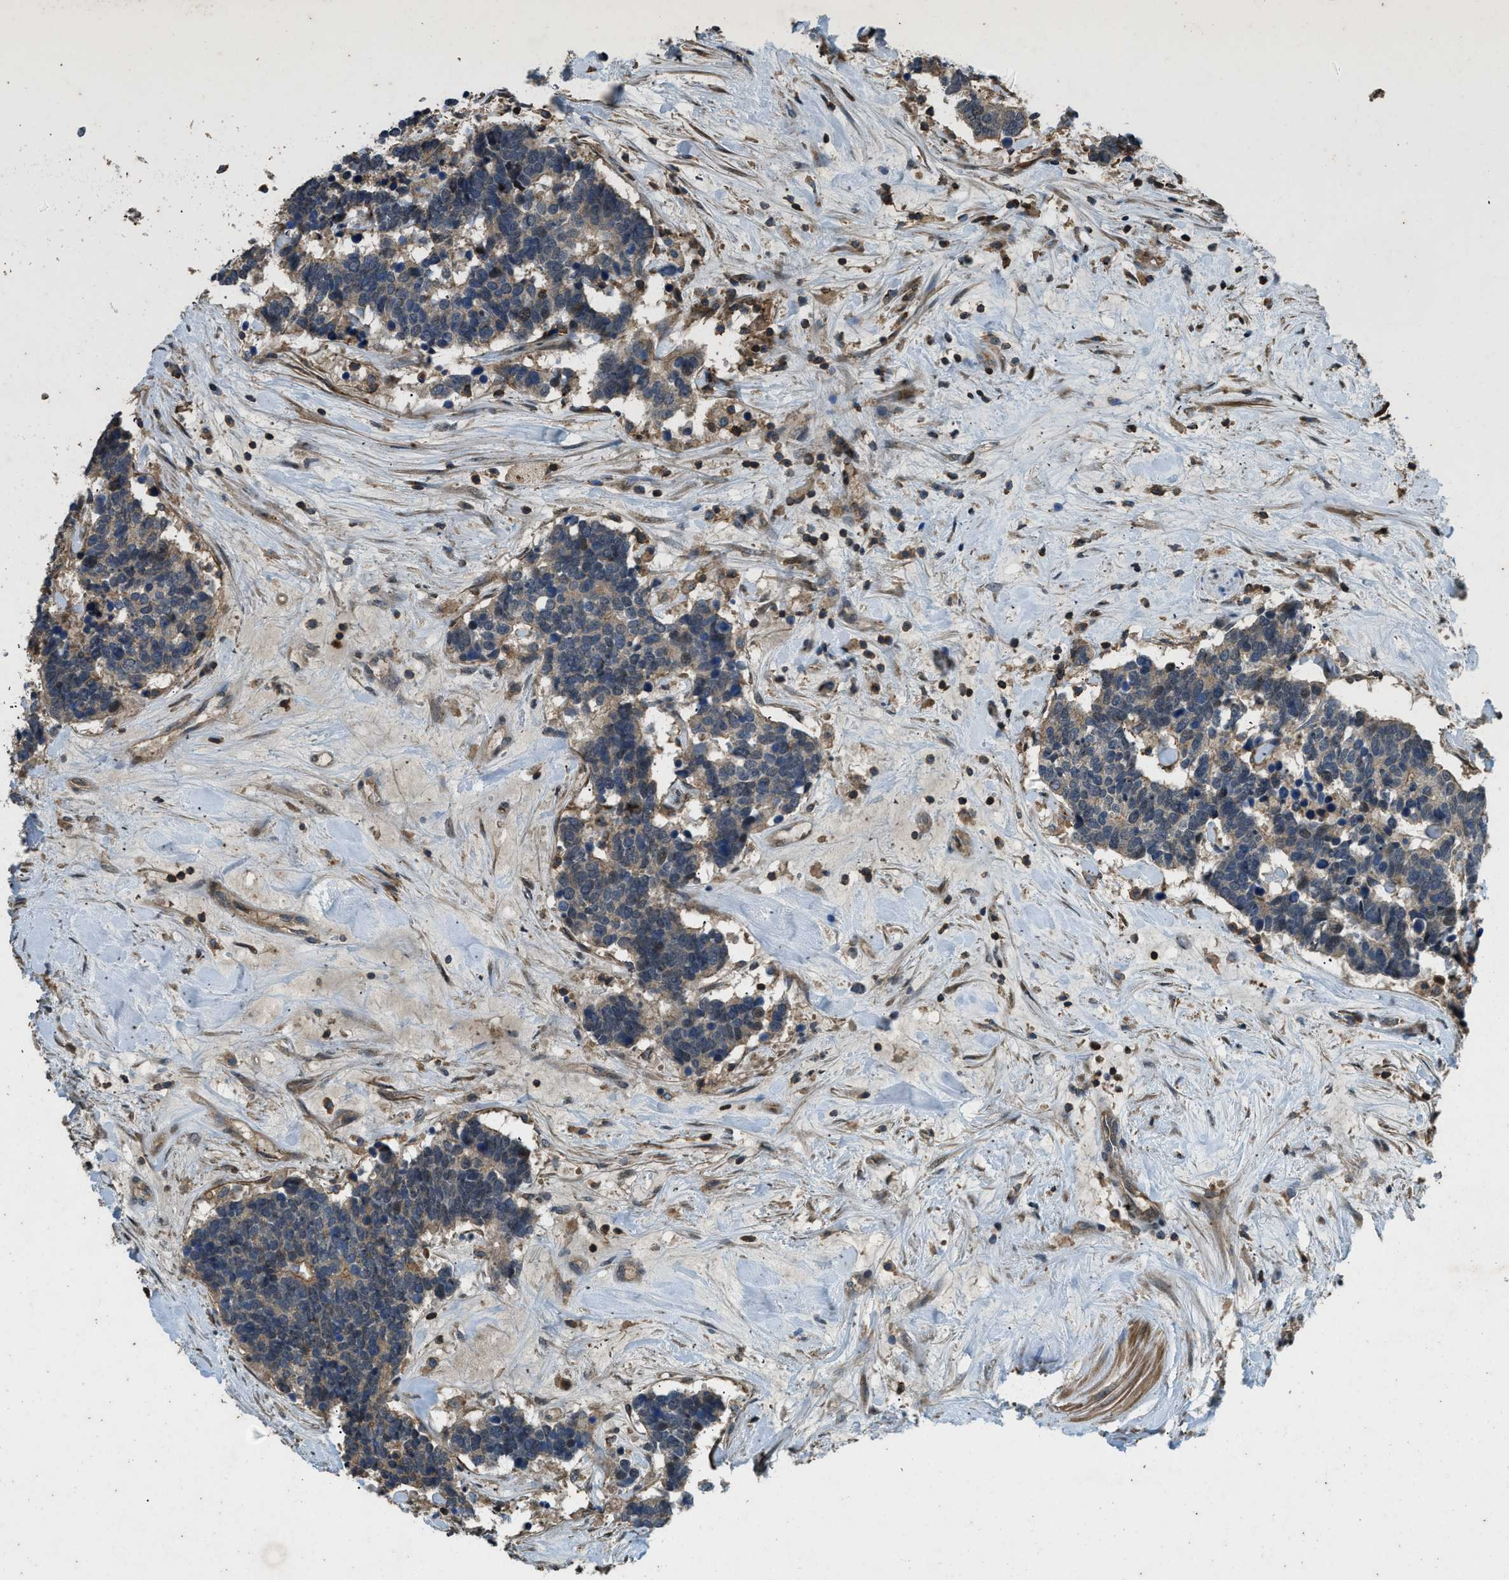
{"staining": {"intensity": "weak", "quantity": ">75%", "location": "cytoplasmic/membranous"}, "tissue": "carcinoid", "cell_type": "Tumor cells", "image_type": "cancer", "snomed": [{"axis": "morphology", "description": "Carcinoma, NOS"}, {"axis": "morphology", "description": "Carcinoid, malignant, NOS"}, {"axis": "topography", "description": "Urinary bladder"}], "caption": "Tumor cells show low levels of weak cytoplasmic/membranous expression in approximately >75% of cells in carcinoid.", "gene": "ATP8B1", "patient": {"sex": "male", "age": 57}}